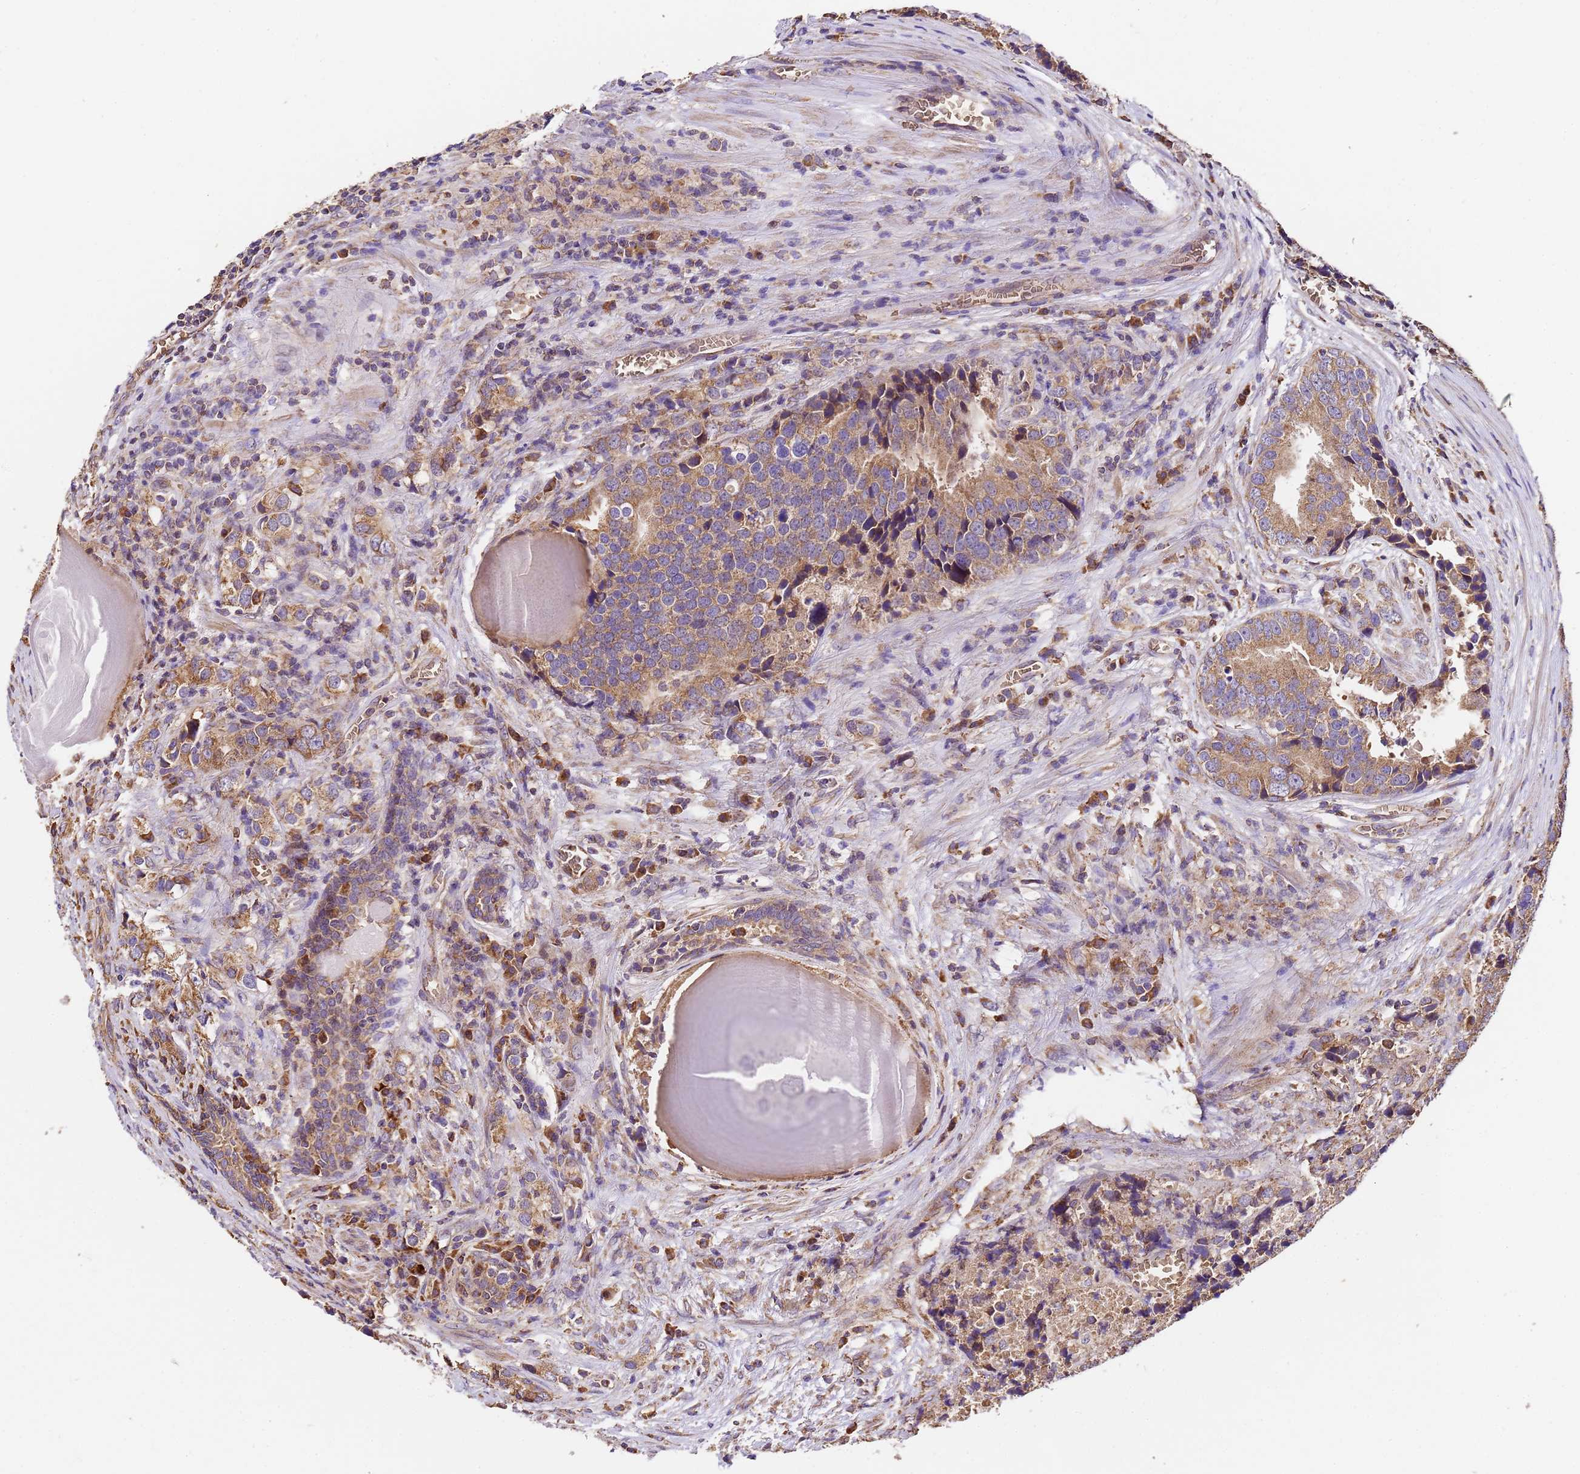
{"staining": {"intensity": "moderate", "quantity": ">75%", "location": "cytoplasmic/membranous"}, "tissue": "prostate cancer", "cell_type": "Tumor cells", "image_type": "cancer", "snomed": [{"axis": "morphology", "description": "Adenocarcinoma, High grade"}, {"axis": "topography", "description": "Prostate"}], "caption": "Adenocarcinoma (high-grade) (prostate) stained with DAB immunohistochemistry (IHC) displays medium levels of moderate cytoplasmic/membranous positivity in about >75% of tumor cells.", "gene": "LRRIQ1", "patient": {"sex": "male", "age": 71}}